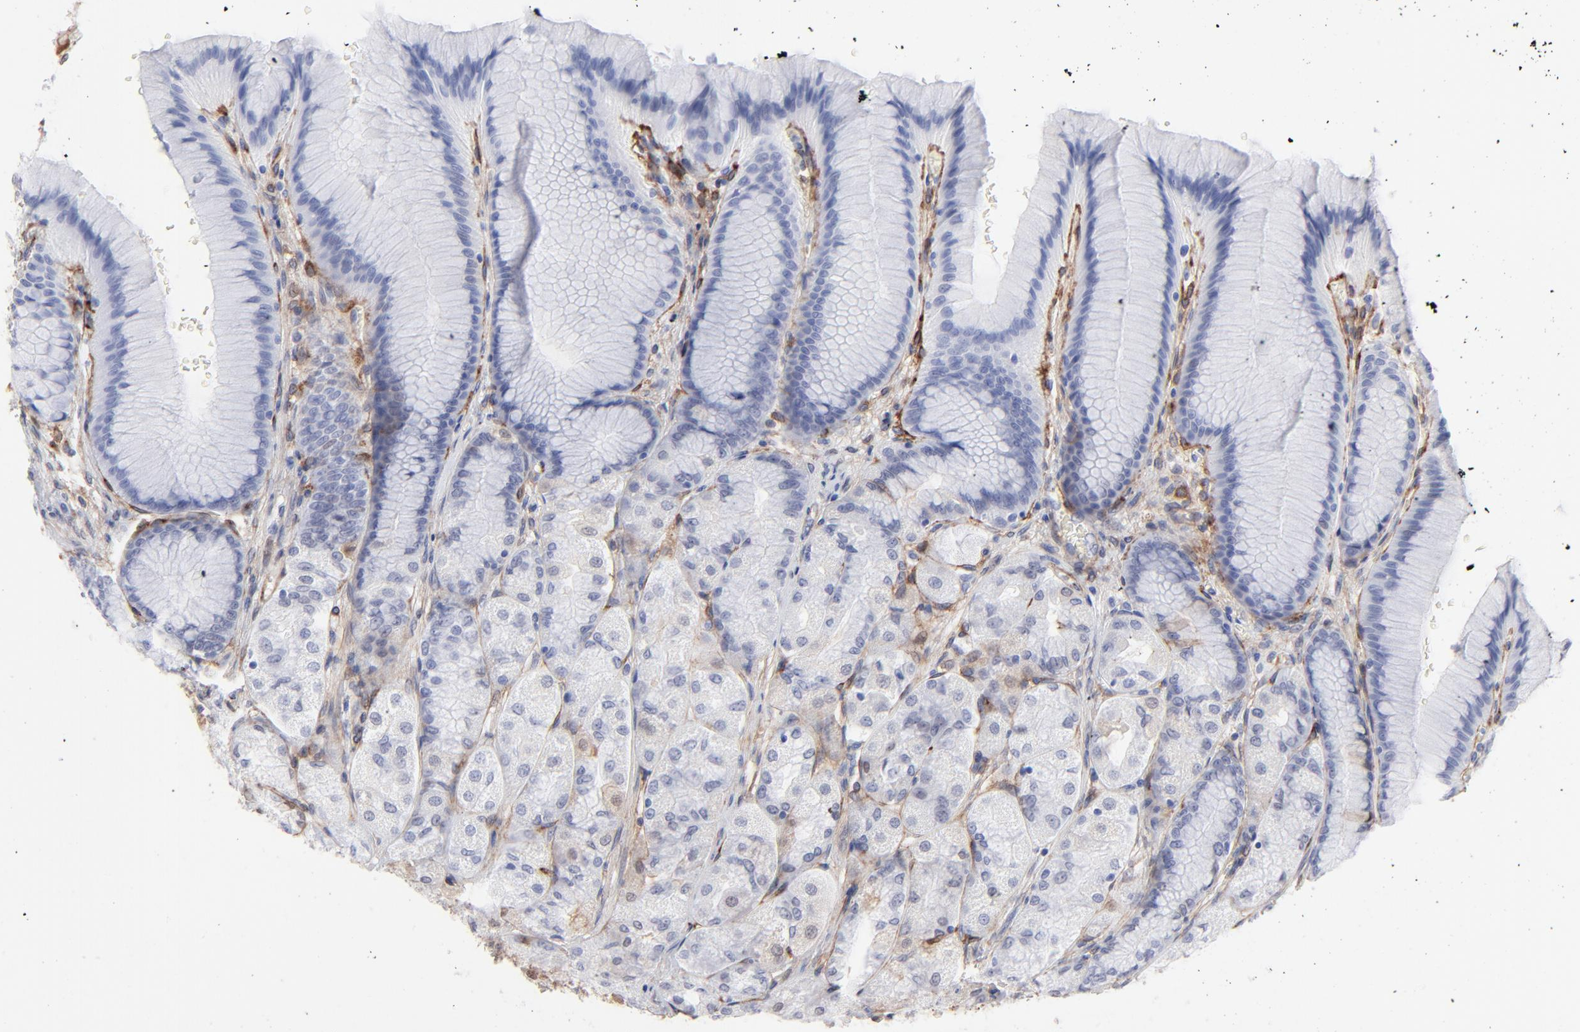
{"staining": {"intensity": "strong", "quantity": "25%-75%", "location": "cytoplasmic/membranous,nuclear"}, "tissue": "stomach", "cell_type": "Glandular cells", "image_type": "normal", "snomed": [{"axis": "morphology", "description": "Normal tissue, NOS"}, {"axis": "morphology", "description": "Adenocarcinoma, NOS"}, {"axis": "topography", "description": "Stomach"}, {"axis": "topography", "description": "Stomach, lower"}], "caption": "This image displays immunohistochemistry staining of benign human stomach, with high strong cytoplasmic/membranous,nuclear expression in about 25%-75% of glandular cells.", "gene": "PDGFRB", "patient": {"sex": "female", "age": 65}}